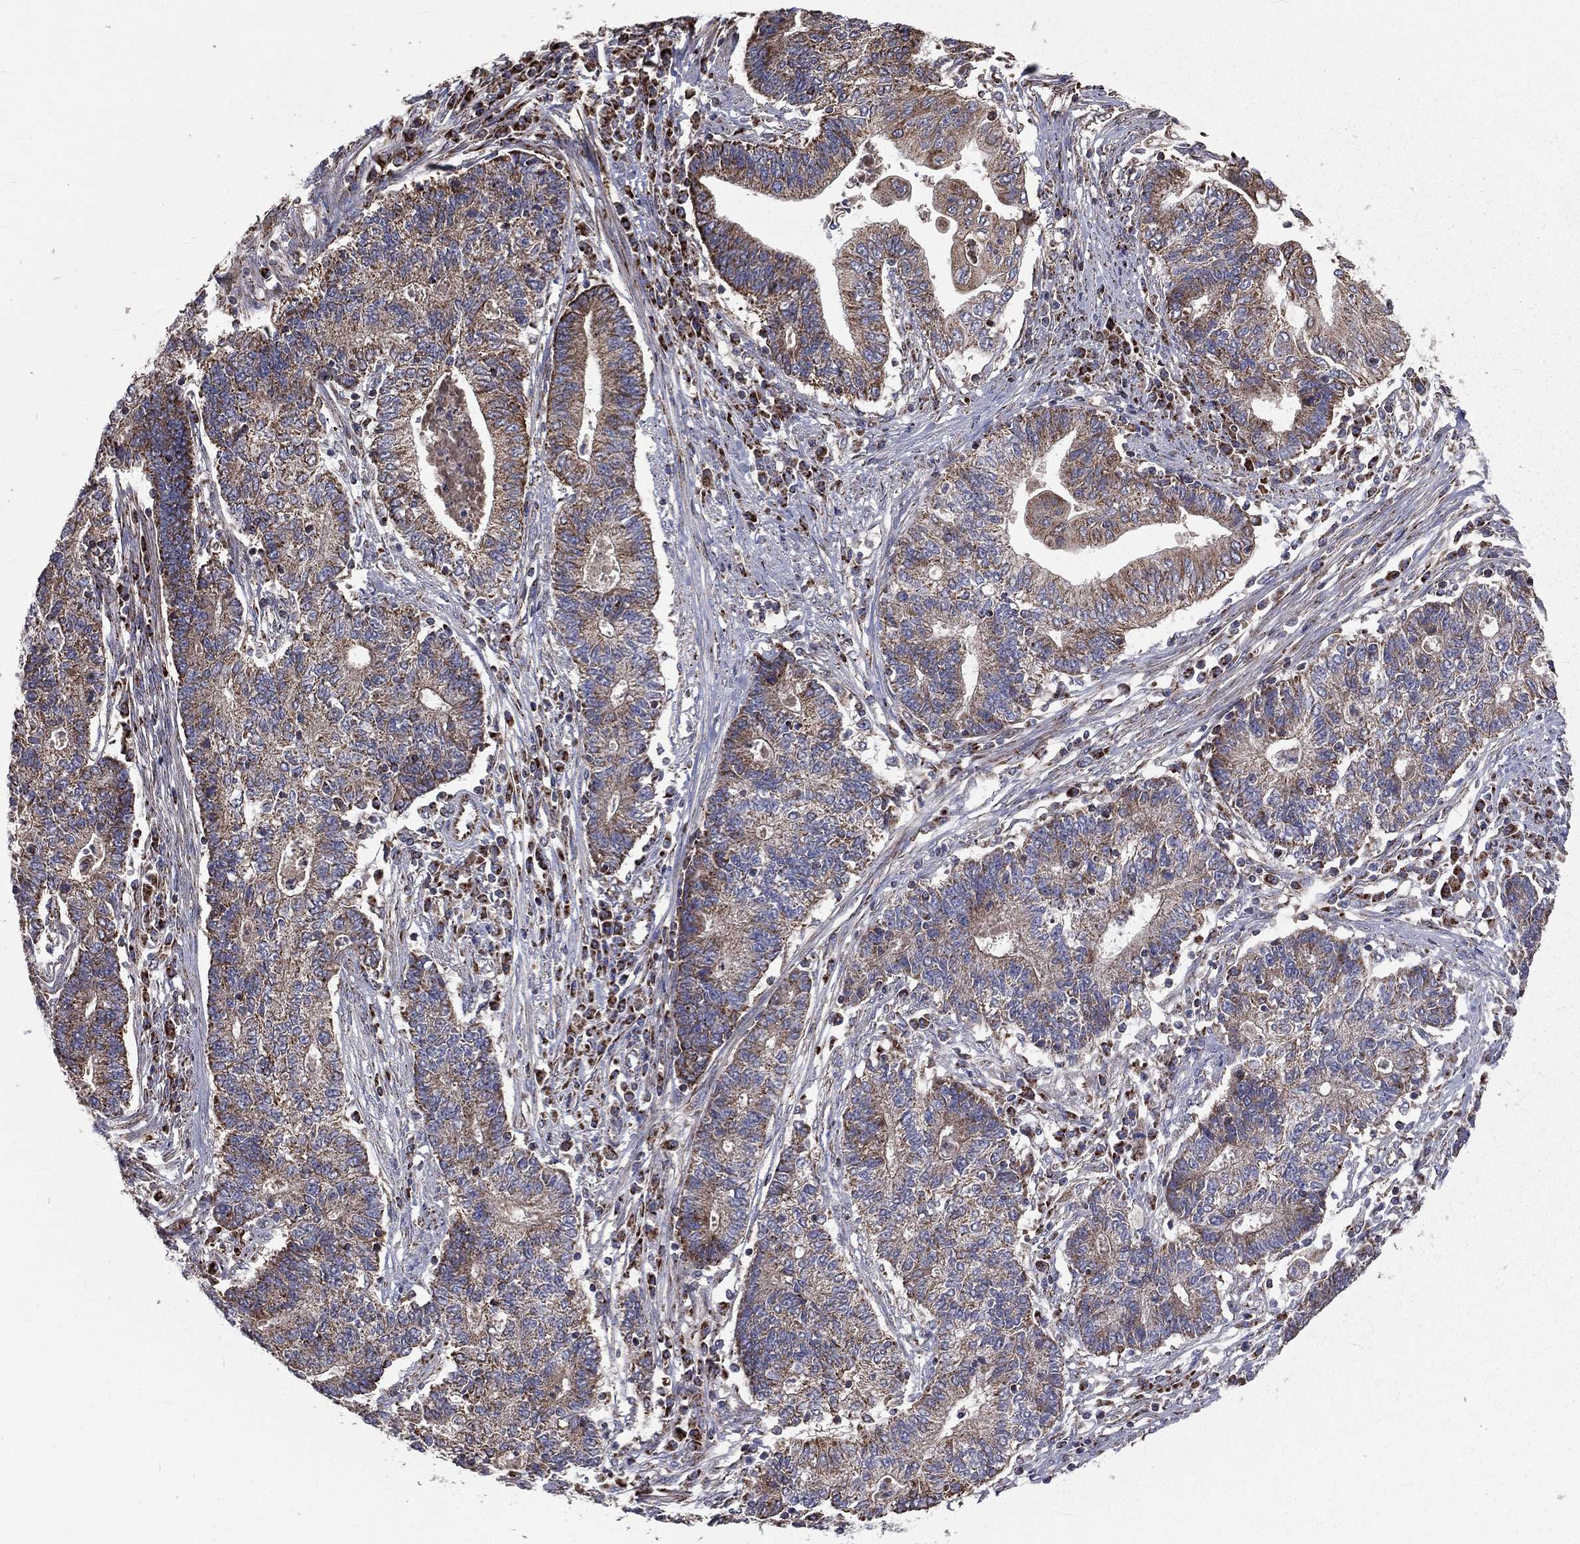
{"staining": {"intensity": "weak", "quantity": ">75%", "location": "cytoplasmic/membranous"}, "tissue": "endometrial cancer", "cell_type": "Tumor cells", "image_type": "cancer", "snomed": [{"axis": "morphology", "description": "Adenocarcinoma, NOS"}, {"axis": "topography", "description": "Uterus"}, {"axis": "topography", "description": "Endometrium"}], "caption": "A low amount of weak cytoplasmic/membranous positivity is identified in about >75% of tumor cells in endometrial cancer (adenocarcinoma) tissue. (DAB = brown stain, brightfield microscopy at high magnification).", "gene": "GPD1", "patient": {"sex": "female", "age": 54}}